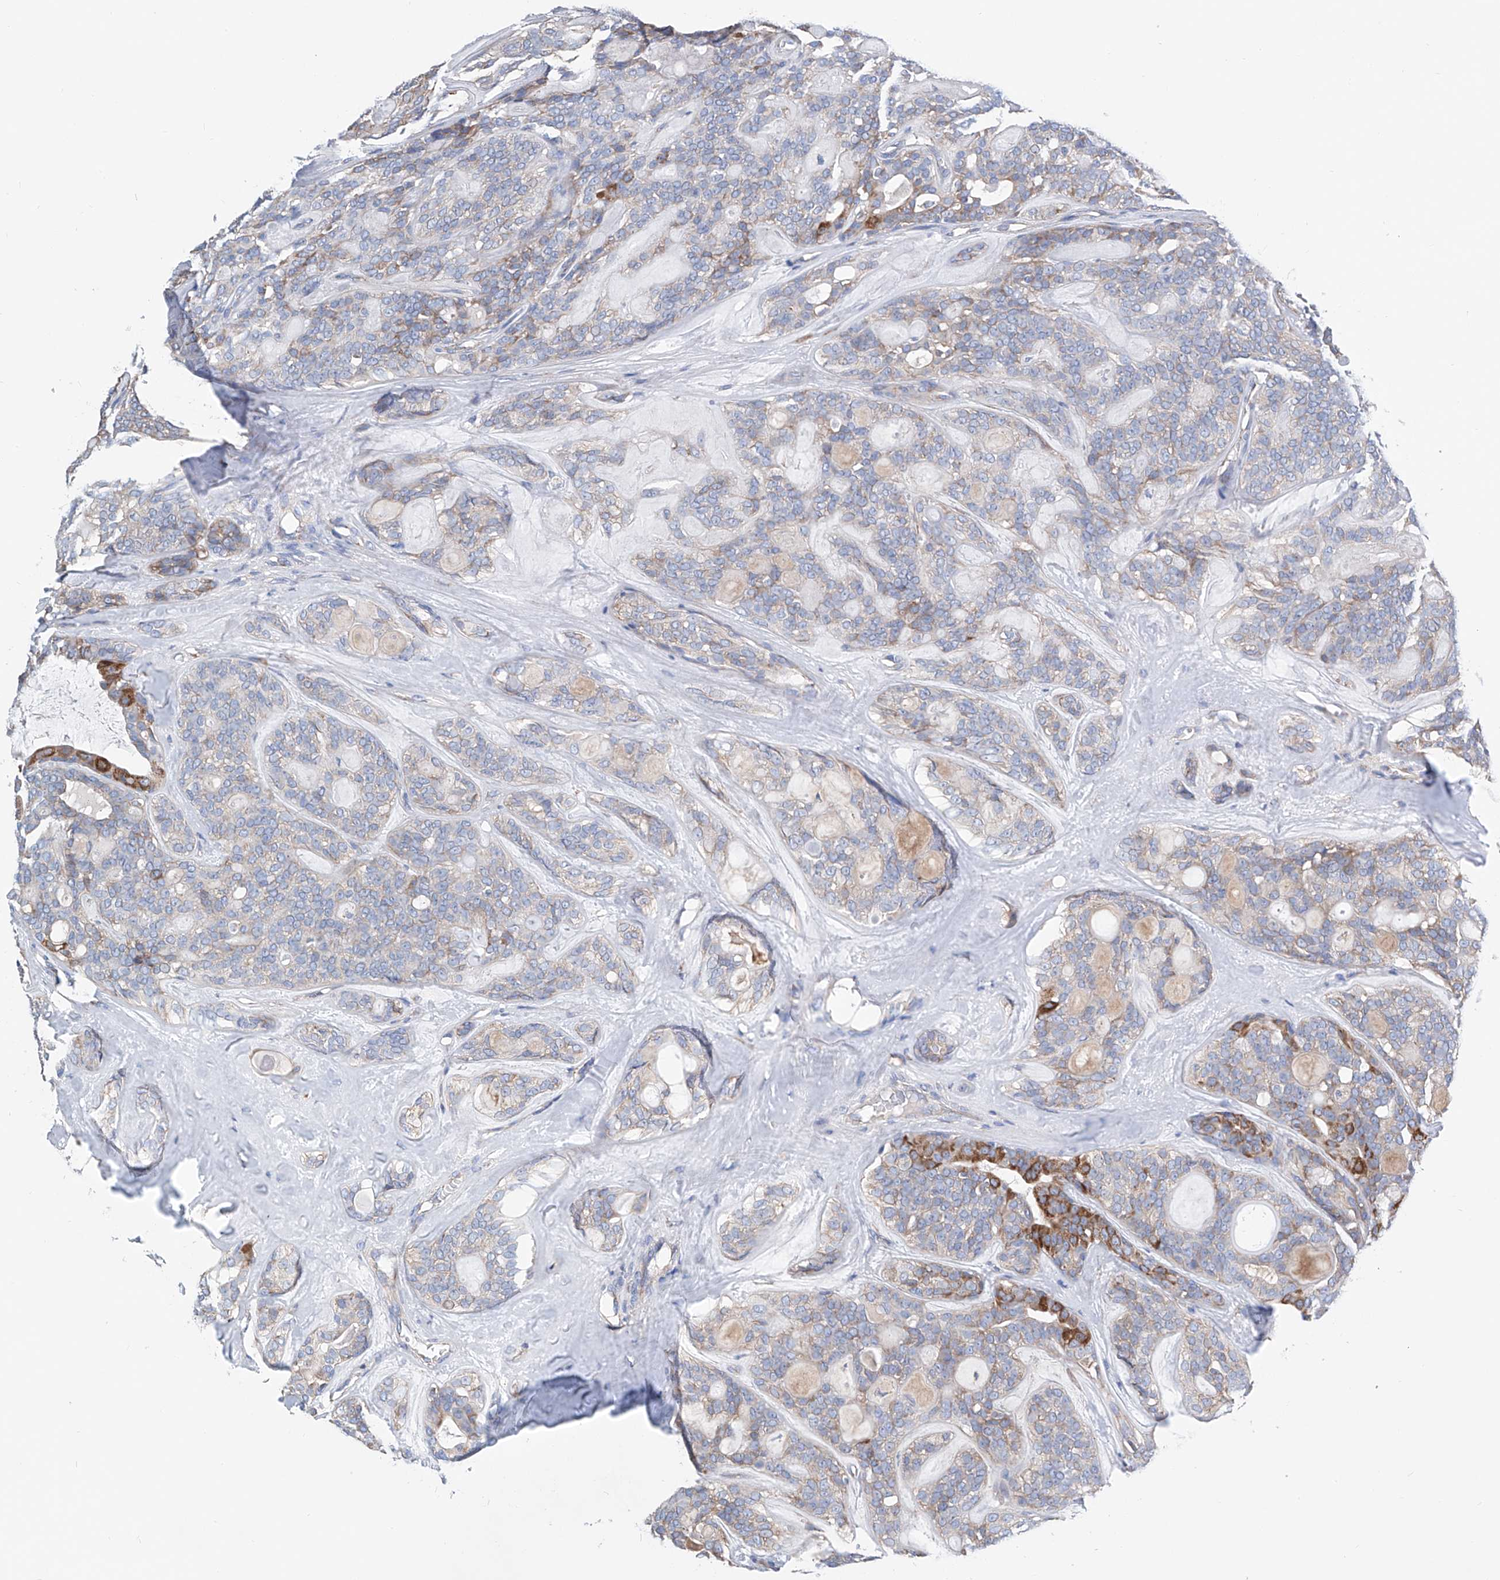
{"staining": {"intensity": "weak", "quantity": "<25%", "location": "cytoplasmic/membranous"}, "tissue": "head and neck cancer", "cell_type": "Tumor cells", "image_type": "cancer", "snomed": [{"axis": "morphology", "description": "Adenocarcinoma, NOS"}, {"axis": "topography", "description": "Head-Neck"}], "caption": "Histopathology image shows no protein positivity in tumor cells of head and neck adenocarcinoma tissue.", "gene": "MAD2L1", "patient": {"sex": "male", "age": 66}}